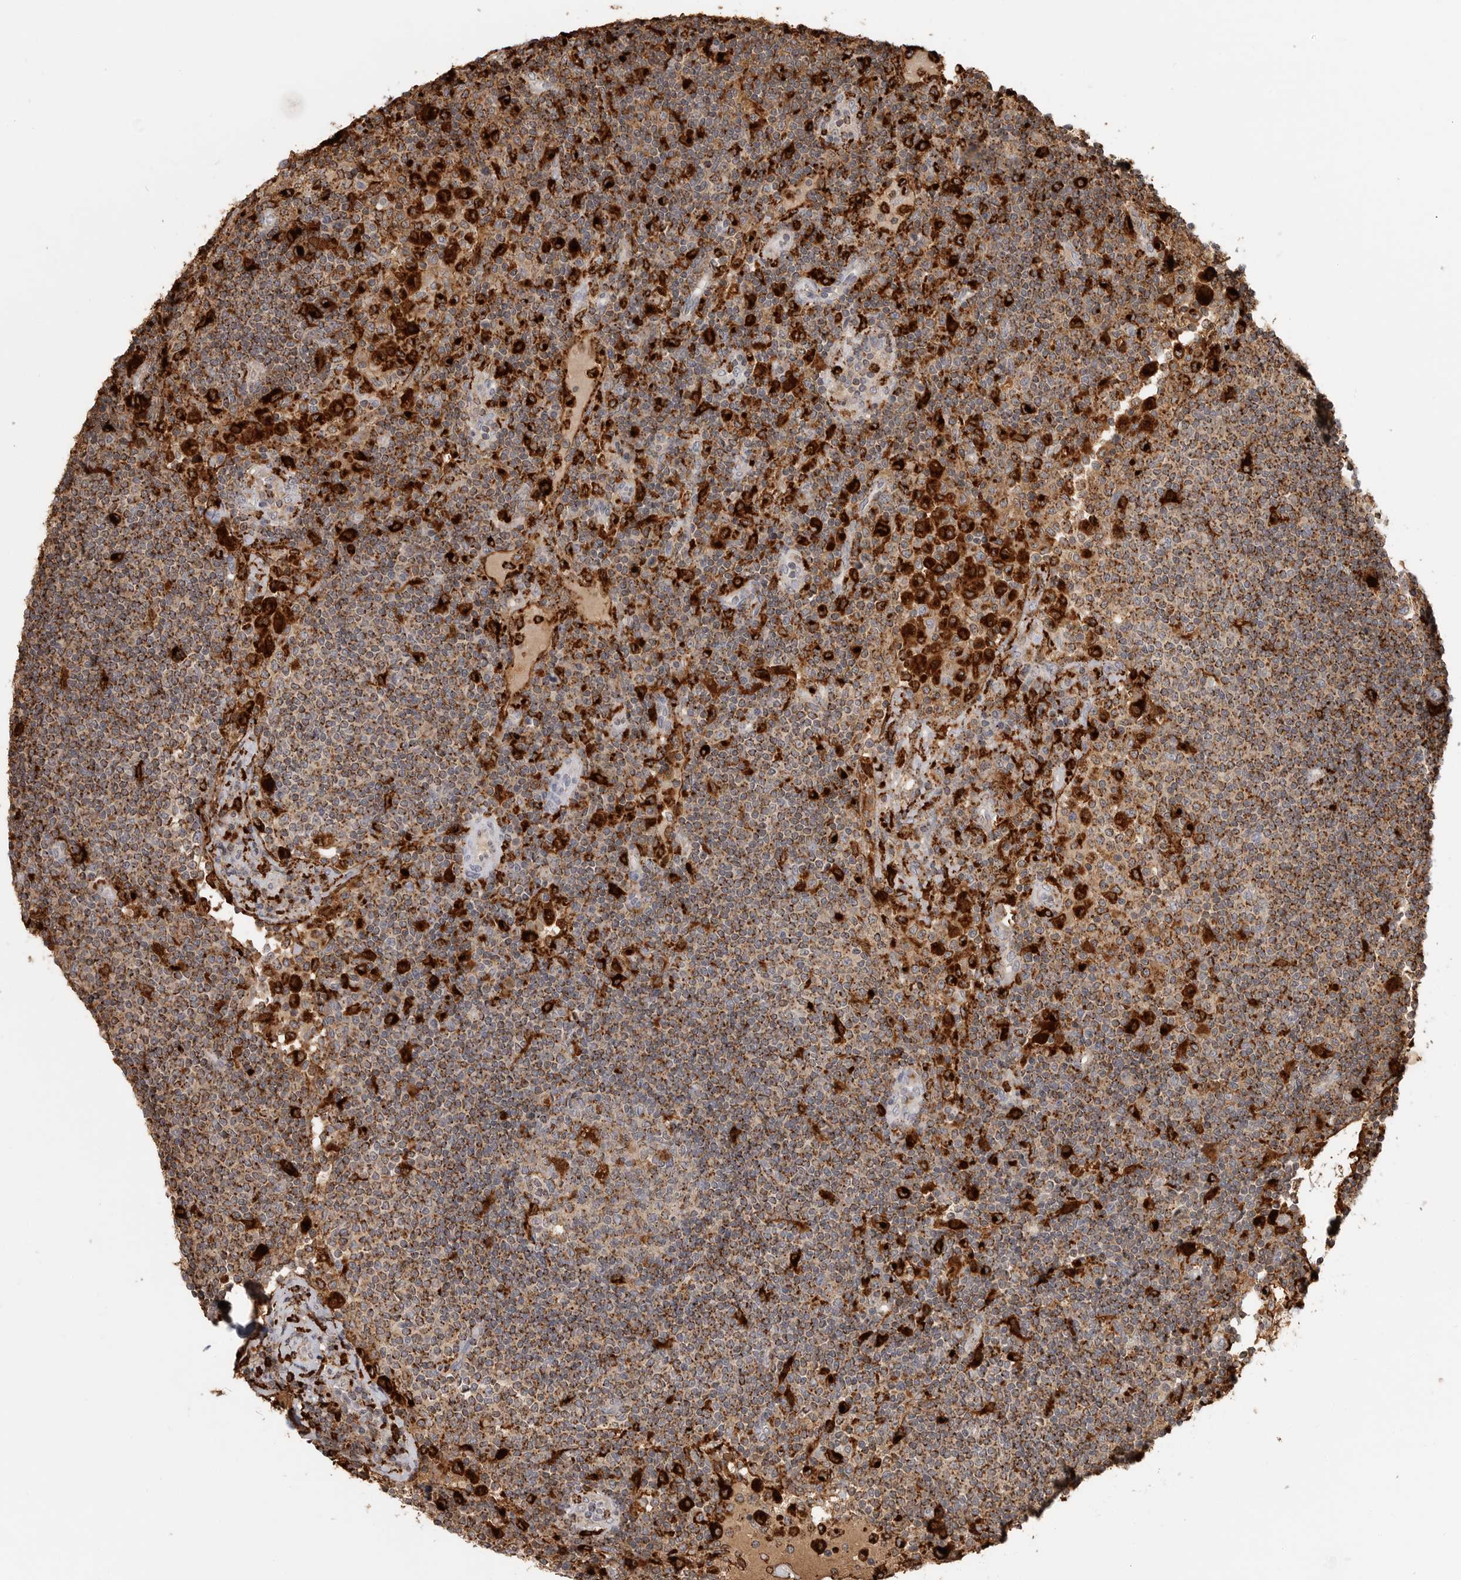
{"staining": {"intensity": "strong", "quantity": "<25%", "location": "cytoplasmic/membranous"}, "tissue": "lymph node", "cell_type": "Germinal center cells", "image_type": "normal", "snomed": [{"axis": "morphology", "description": "Normal tissue, NOS"}, {"axis": "topography", "description": "Lymph node"}], "caption": "A brown stain highlights strong cytoplasmic/membranous positivity of a protein in germinal center cells of unremarkable lymph node.", "gene": "IFI30", "patient": {"sex": "female", "age": 53}}